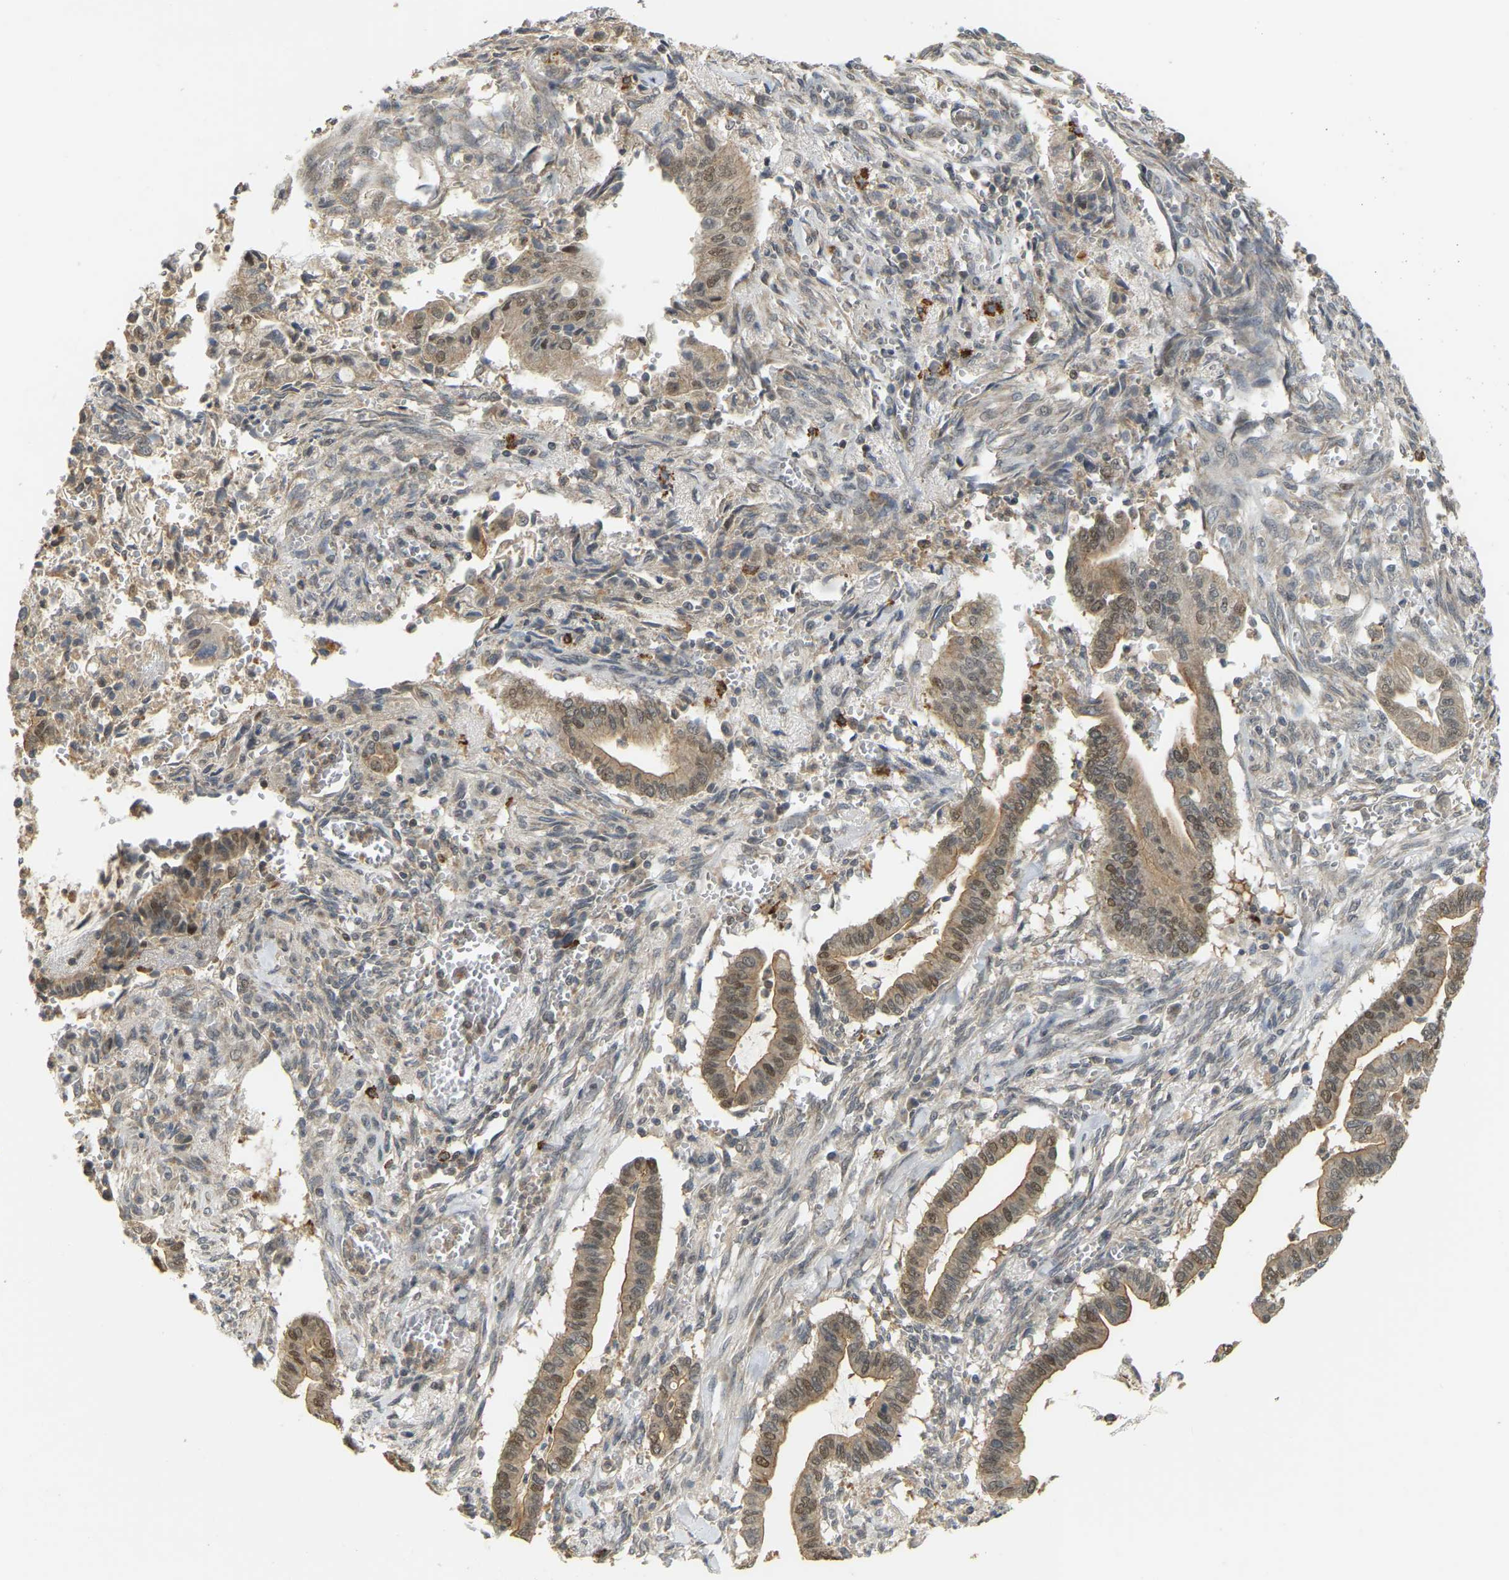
{"staining": {"intensity": "moderate", "quantity": ">75%", "location": "nuclear"}, "tissue": "cervical cancer", "cell_type": "Tumor cells", "image_type": "cancer", "snomed": [{"axis": "morphology", "description": "Adenocarcinoma, NOS"}, {"axis": "topography", "description": "Cervix"}], "caption": "This micrograph exhibits cervical cancer (adenocarcinoma) stained with immunohistochemistry (IHC) to label a protein in brown. The nuclear of tumor cells show moderate positivity for the protein. Nuclei are counter-stained blue.", "gene": "BRF2", "patient": {"sex": "female", "age": 44}}